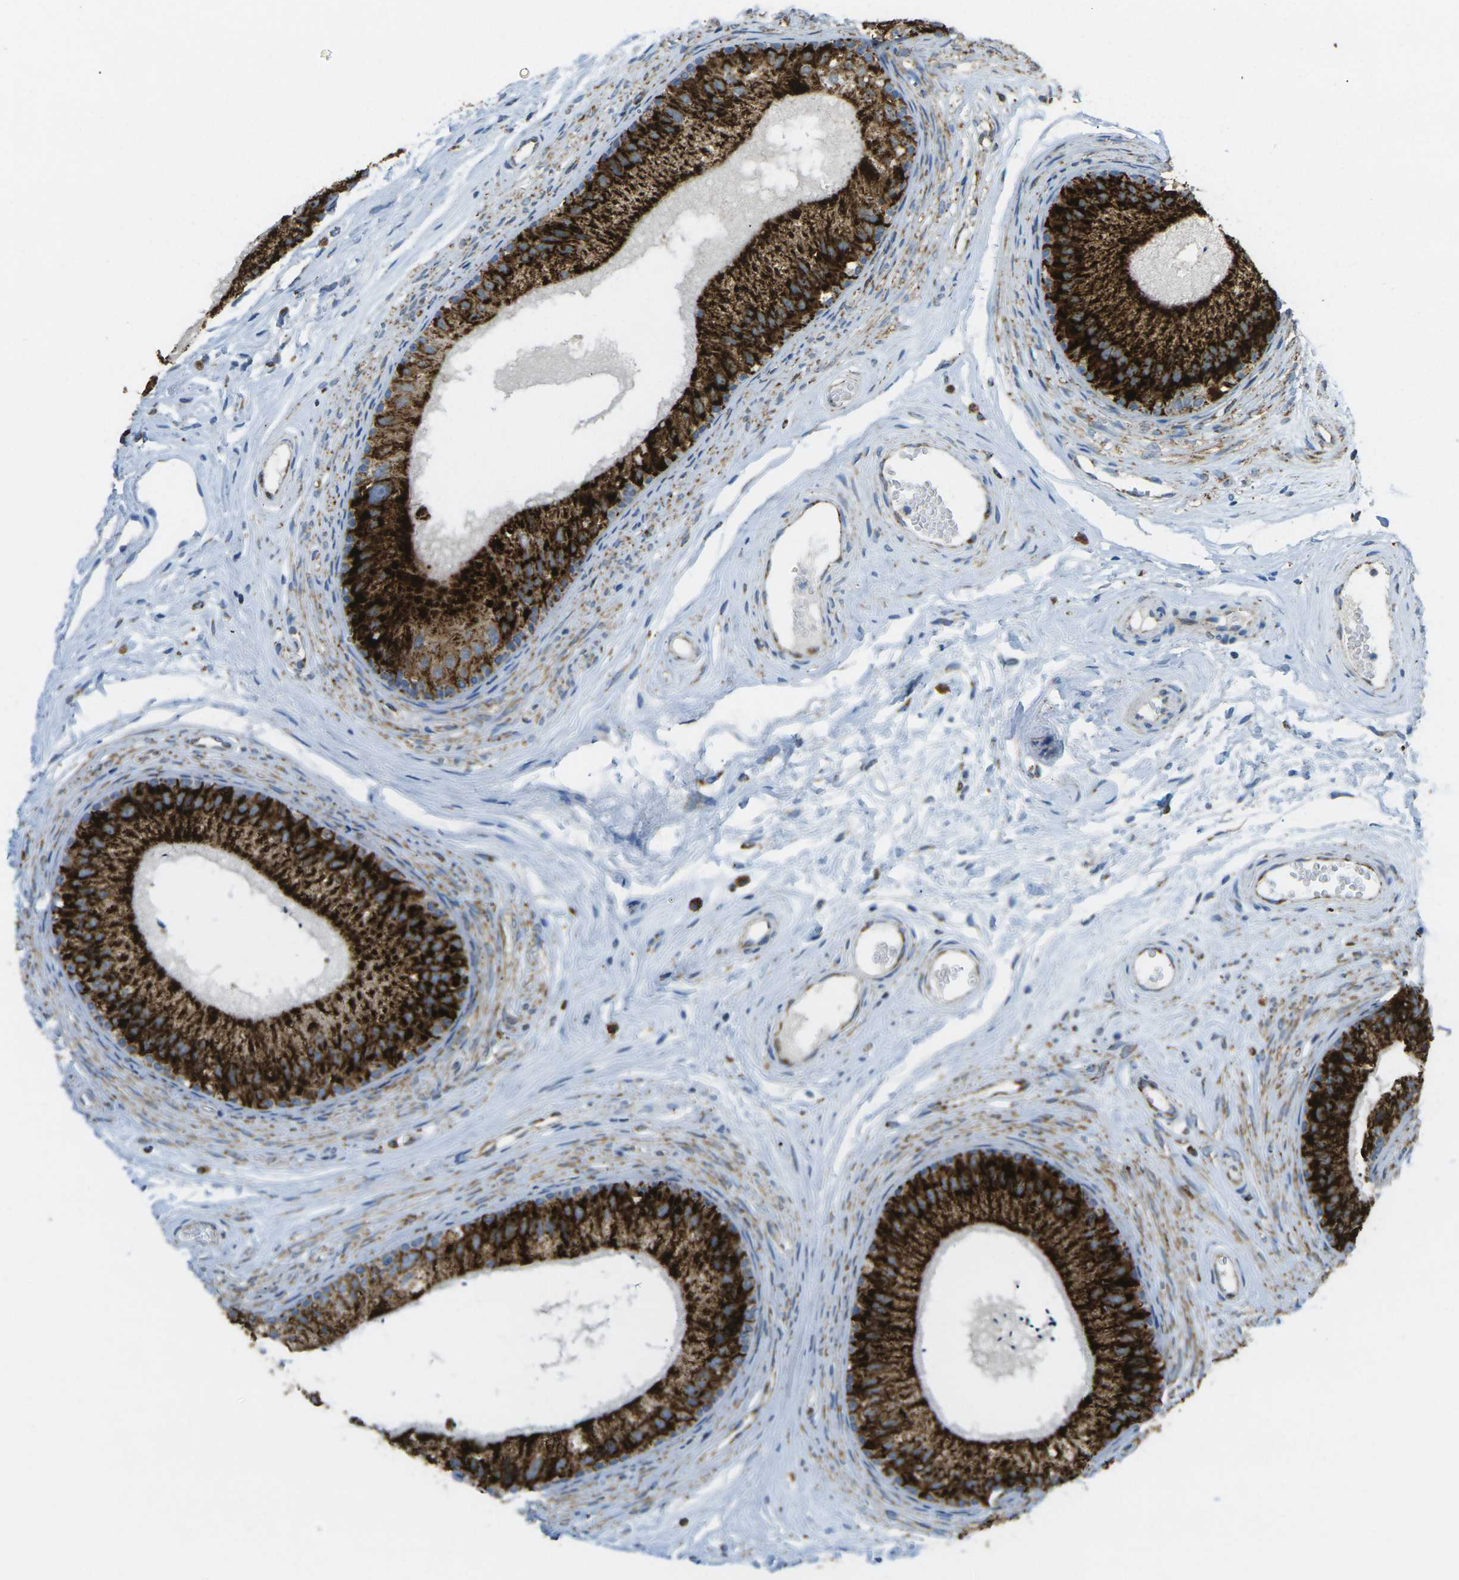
{"staining": {"intensity": "strong", "quantity": ">75%", "location": "cytoplasmic/membranous"}, "tissue": "epididymis", "cell_type": "Glandular cells", "image_type": "normal", "snomed": [{"axis": "morphology", "description": "Normal tissue, NOS"}, {"axis": "topography", "description": "Epididymis"}], "caption": "DAB immunohistochemical staining of unremarkable epididymis exhibits strong cytoplasmic/membranous protein positivity in about >75% of glandular cells.", "gene": "CYB5R1", "patient": {"sex": "male", "age": 56}}